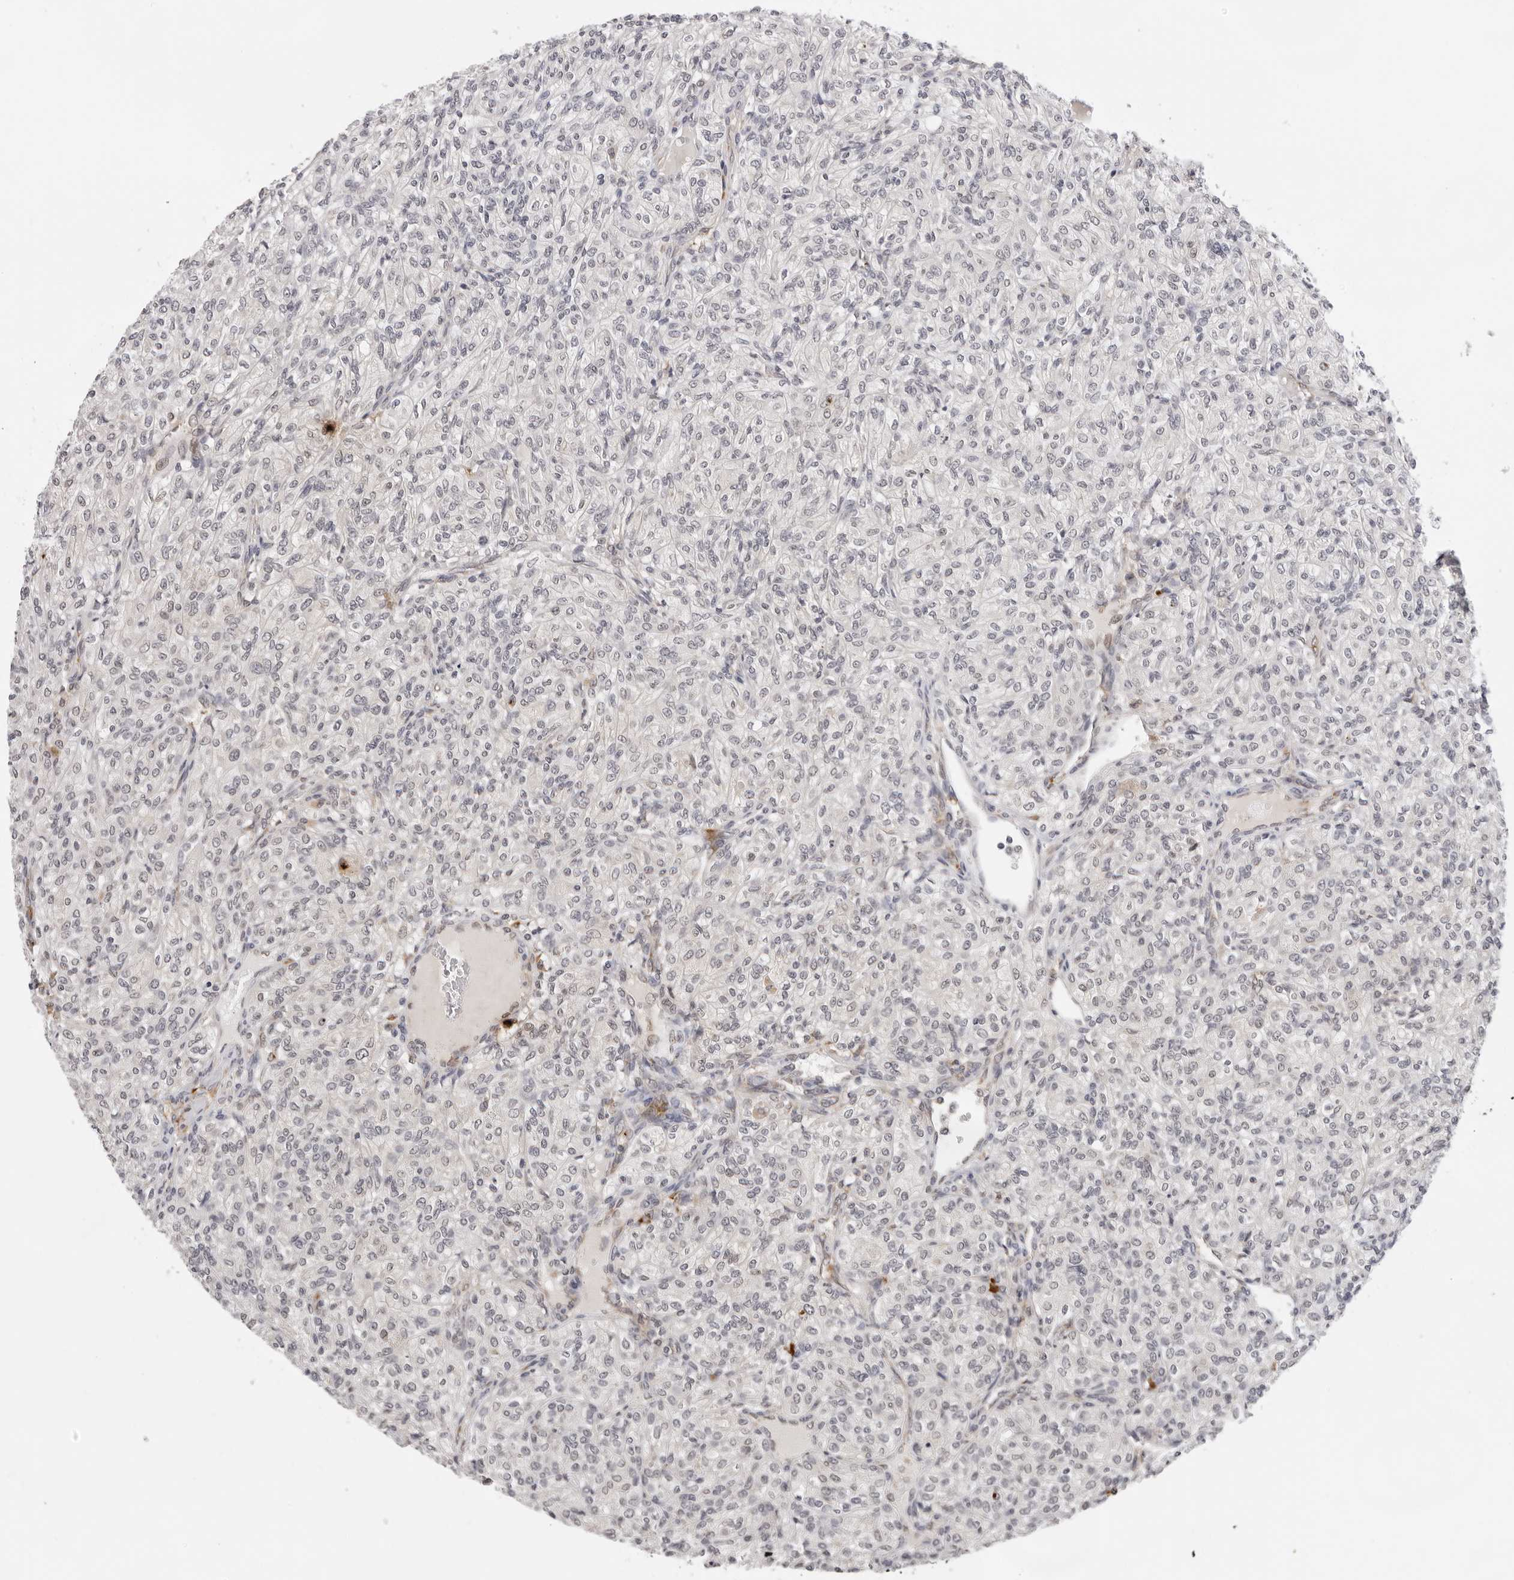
{"staining": {"intensity": "negative", "quantity": "none", "location": "none"}, "tissue": "renal cancer", "cell_type": "Tumor cells", "image_type": "cancer", "snomed": [{"axis": "morphology", "description": "Adenocarcinoma, NOS"}, {"axis": "topography", "description": "Kidney"}], "caption": "Histopathology image shows no significant protein staining in tumor cells of adenocarcinoma (renal).", "gene": "IL17RA", "patient": {"sex": "male", "age": 77}}